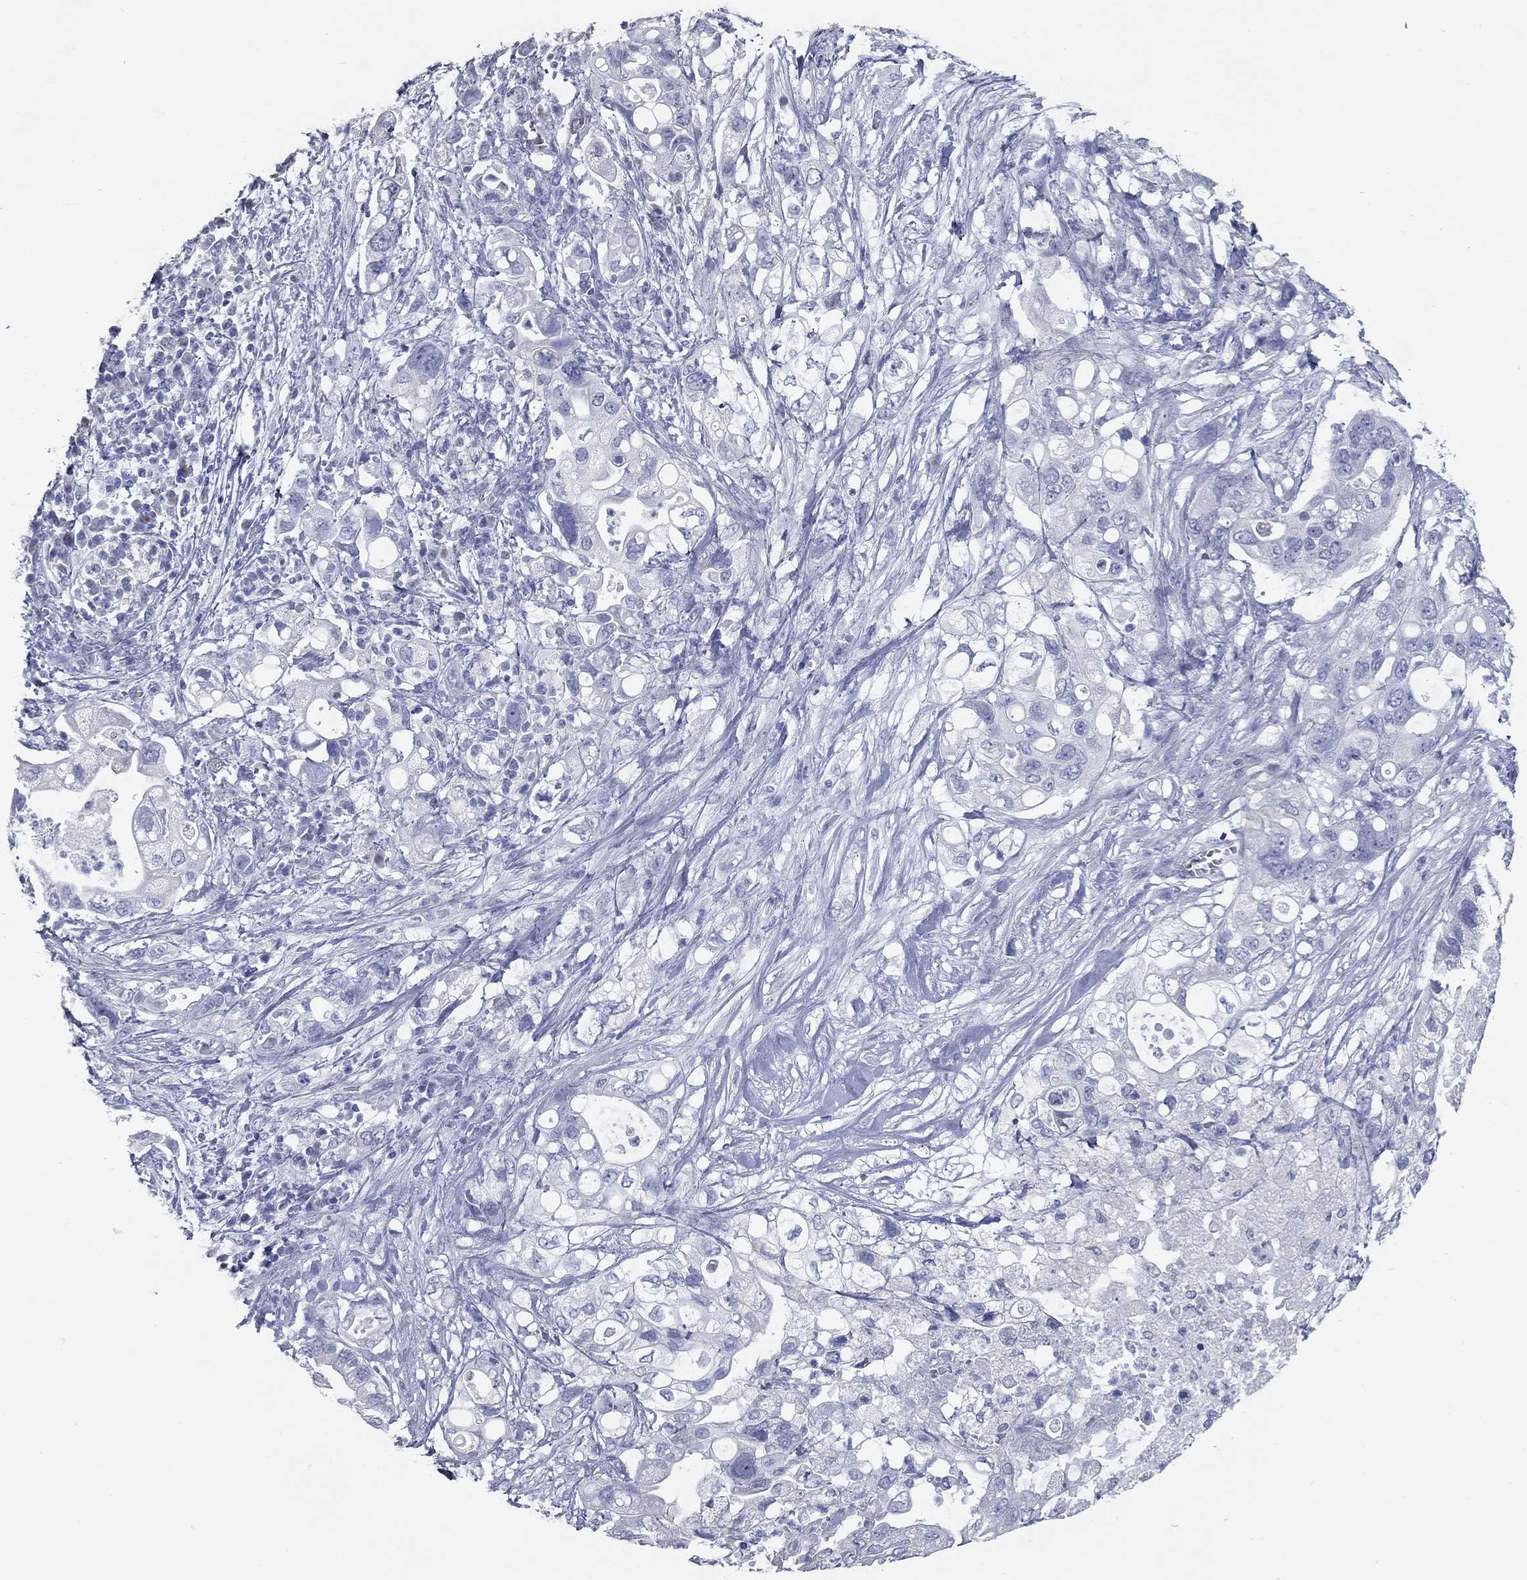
{"staining": {"intensity": "negative", "quantity": "none", "location": "none"}, "tissue": "pancreatic cancer", "cell_type": "Tumor cells", "image_type": "cancer", "snomed": [{"axis": "morphology", "description": "Adenocarcinoma, NOS"}, {"axis": "topography", "description": "Pancreas"}], "caption": "High magnification brightfield microscopy of adenocarcinoma (pancreatic) stained with DAB (brown) and counterstained with hematoxylin (blue): tumor cells show no significant expression. Brightfield microscopy of IHC stained with DAB (3,3'-diaminobenzidine) (brown) and hematoxylin (blue), captured at high magnification.", "gene": "TAC1", "patient": {"sex": "female", "age": 72}}